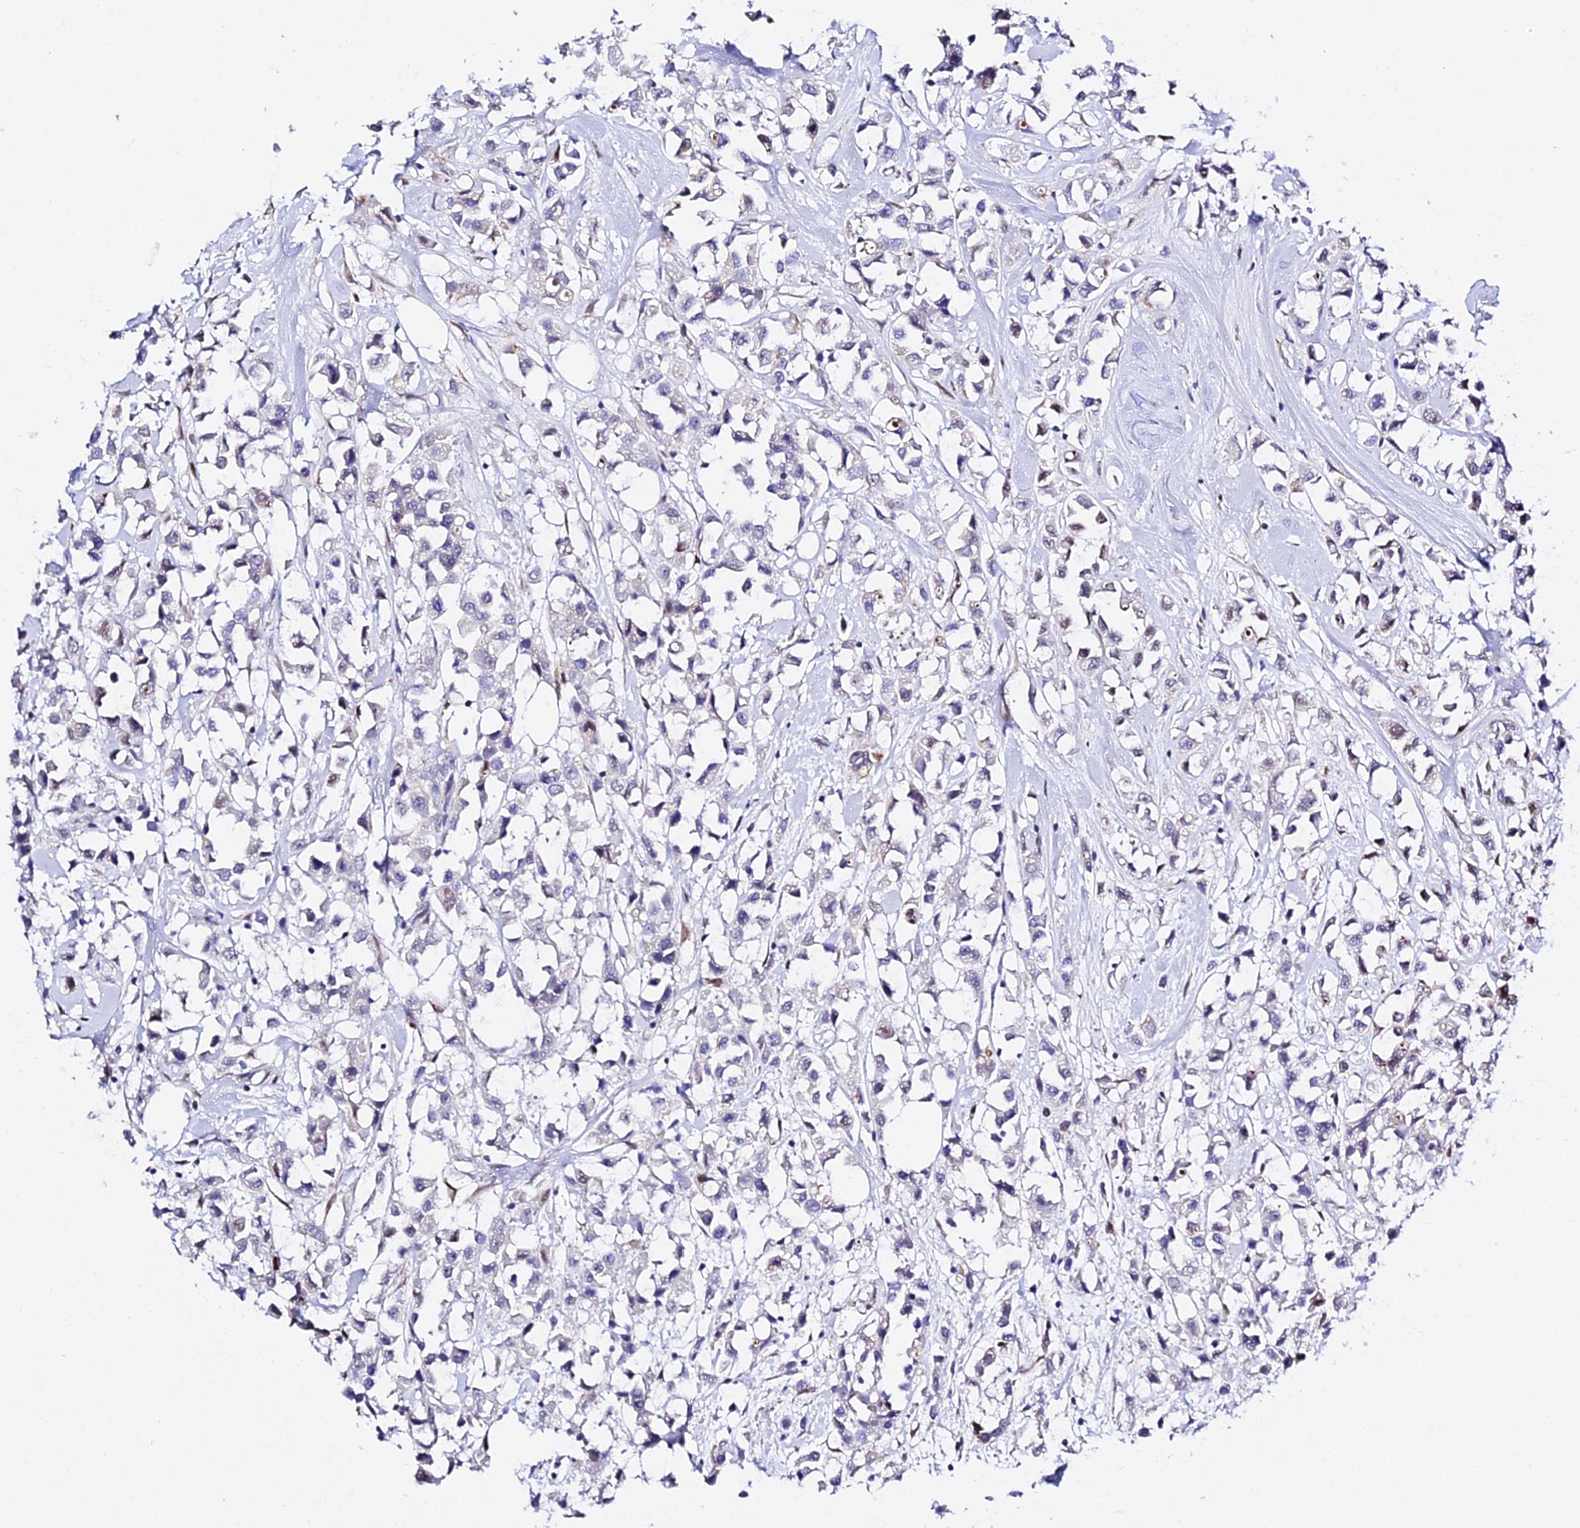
{"staining": {"intensity": "negative", "quantity": "none", "location": "none"}, "tissue": "breast cancer", "cell_type": "Tumor cells", "image_type": "cancer", "snomed": [{"axis": "morphology", "description": "Duct carcinoma"}, {"axis": "topography", "description": "Breast"}], "caption": "Breast cancer was stained to show a protein in brown. There is no significant positivity in tumor cells.", "gene": "POFUT2", "patient": {"sex": "female", "age": 61}}